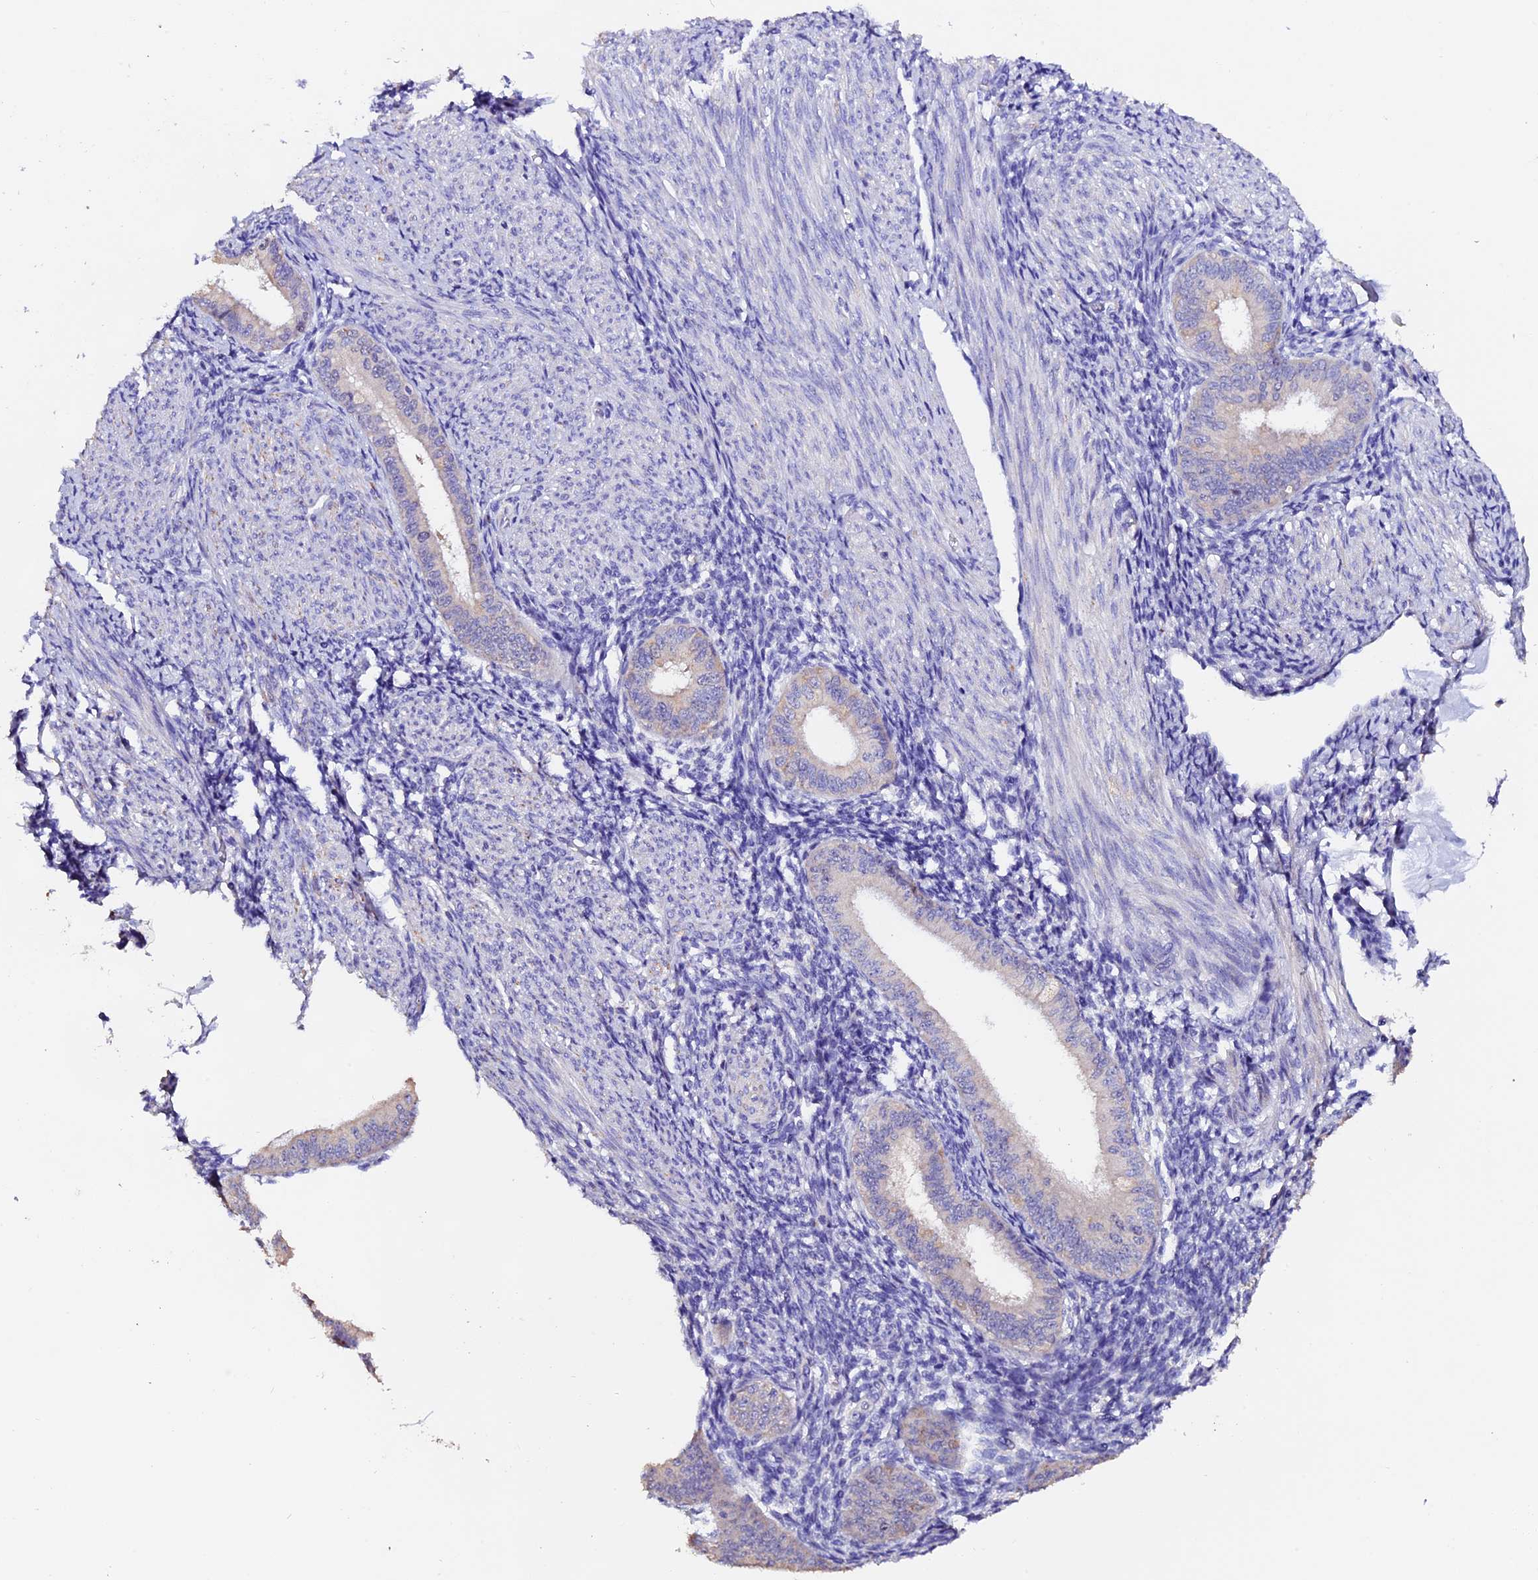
{"staining": {"intensity": "negative", "quantity": "none", "location": "none"}, "tissue": "endometrium", "cell_type": "Cells in endometrial stroma", "image_type": "normal", "snomed": [{"axis": "morphology", "description": "Normal tissue, NOS"}, {"axis": "topography", "description": "Uterus"}, {"axis": "topography", "description": "Endometrium"}], "caption": "Immunohistochemical staining of normal endometrium shows no significant positivity in cells in endometrial stroma.", "gene": "FBXW9", "patient": {"sex": "female", "age": 48}}